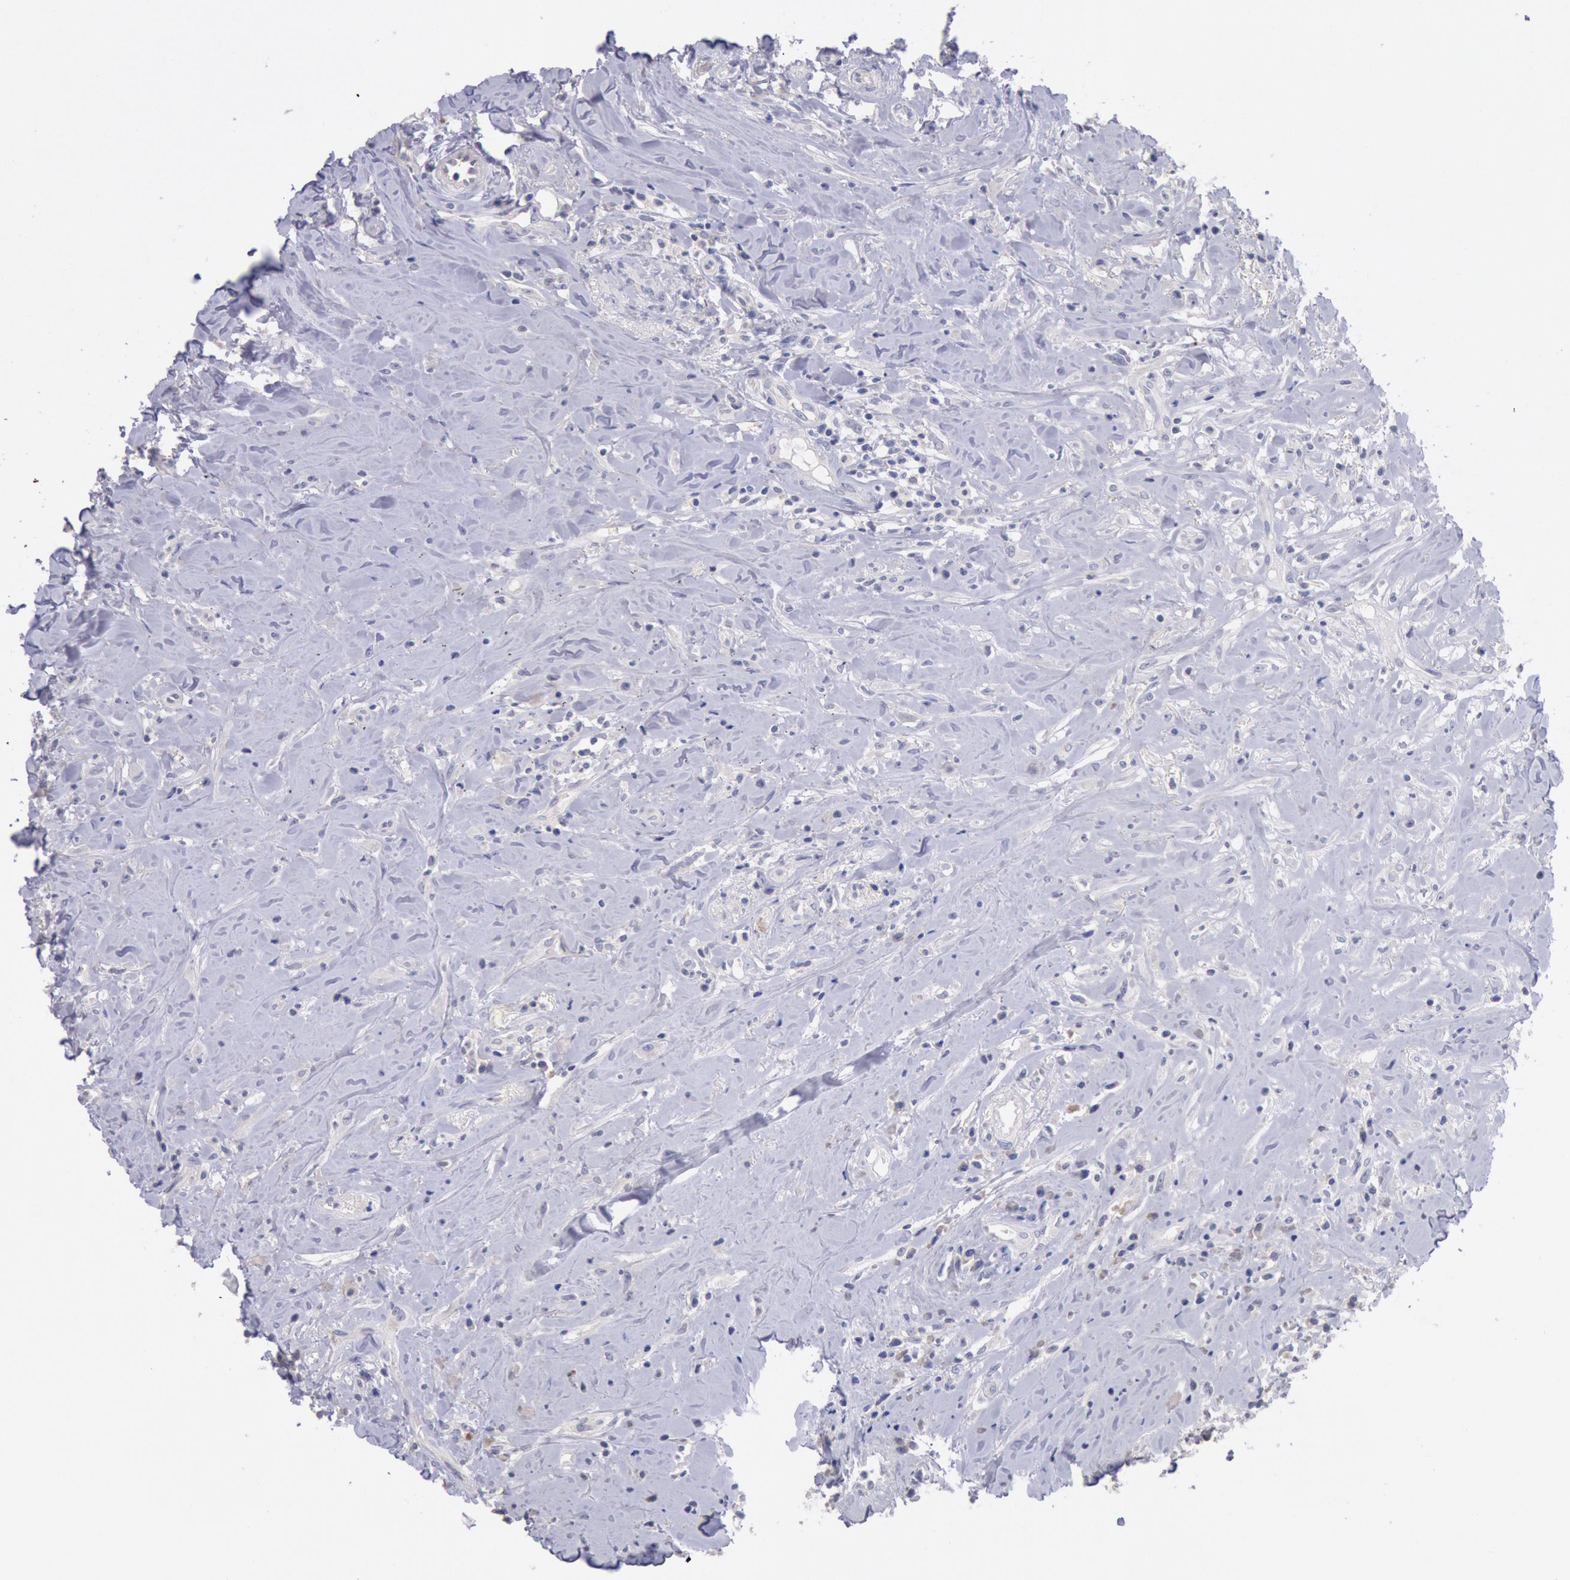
{"staining": {"intensity": "negative", "quantity": "none", "location": "none"}, "tissue": "head and neck cancer", "cell_type": "Tumor cells", "image_type": "cancer", "snomed": [{"axis": "morphology", "description": "Squamous cell carcinoma, NOS"}, {"axis": "topography", "description": "Oral tissue"}, {"axis": "topography", "description": "Head-Neck"}], "caption": "Immunohistochemistry micrograph of human head and neck cancer (squamous cell carcinoma) stained for a protein (brown), which reveals no positivity in tumor cells.", "gene": "GAL3ST1", "patient": {"sex": "female", "age": 82}}